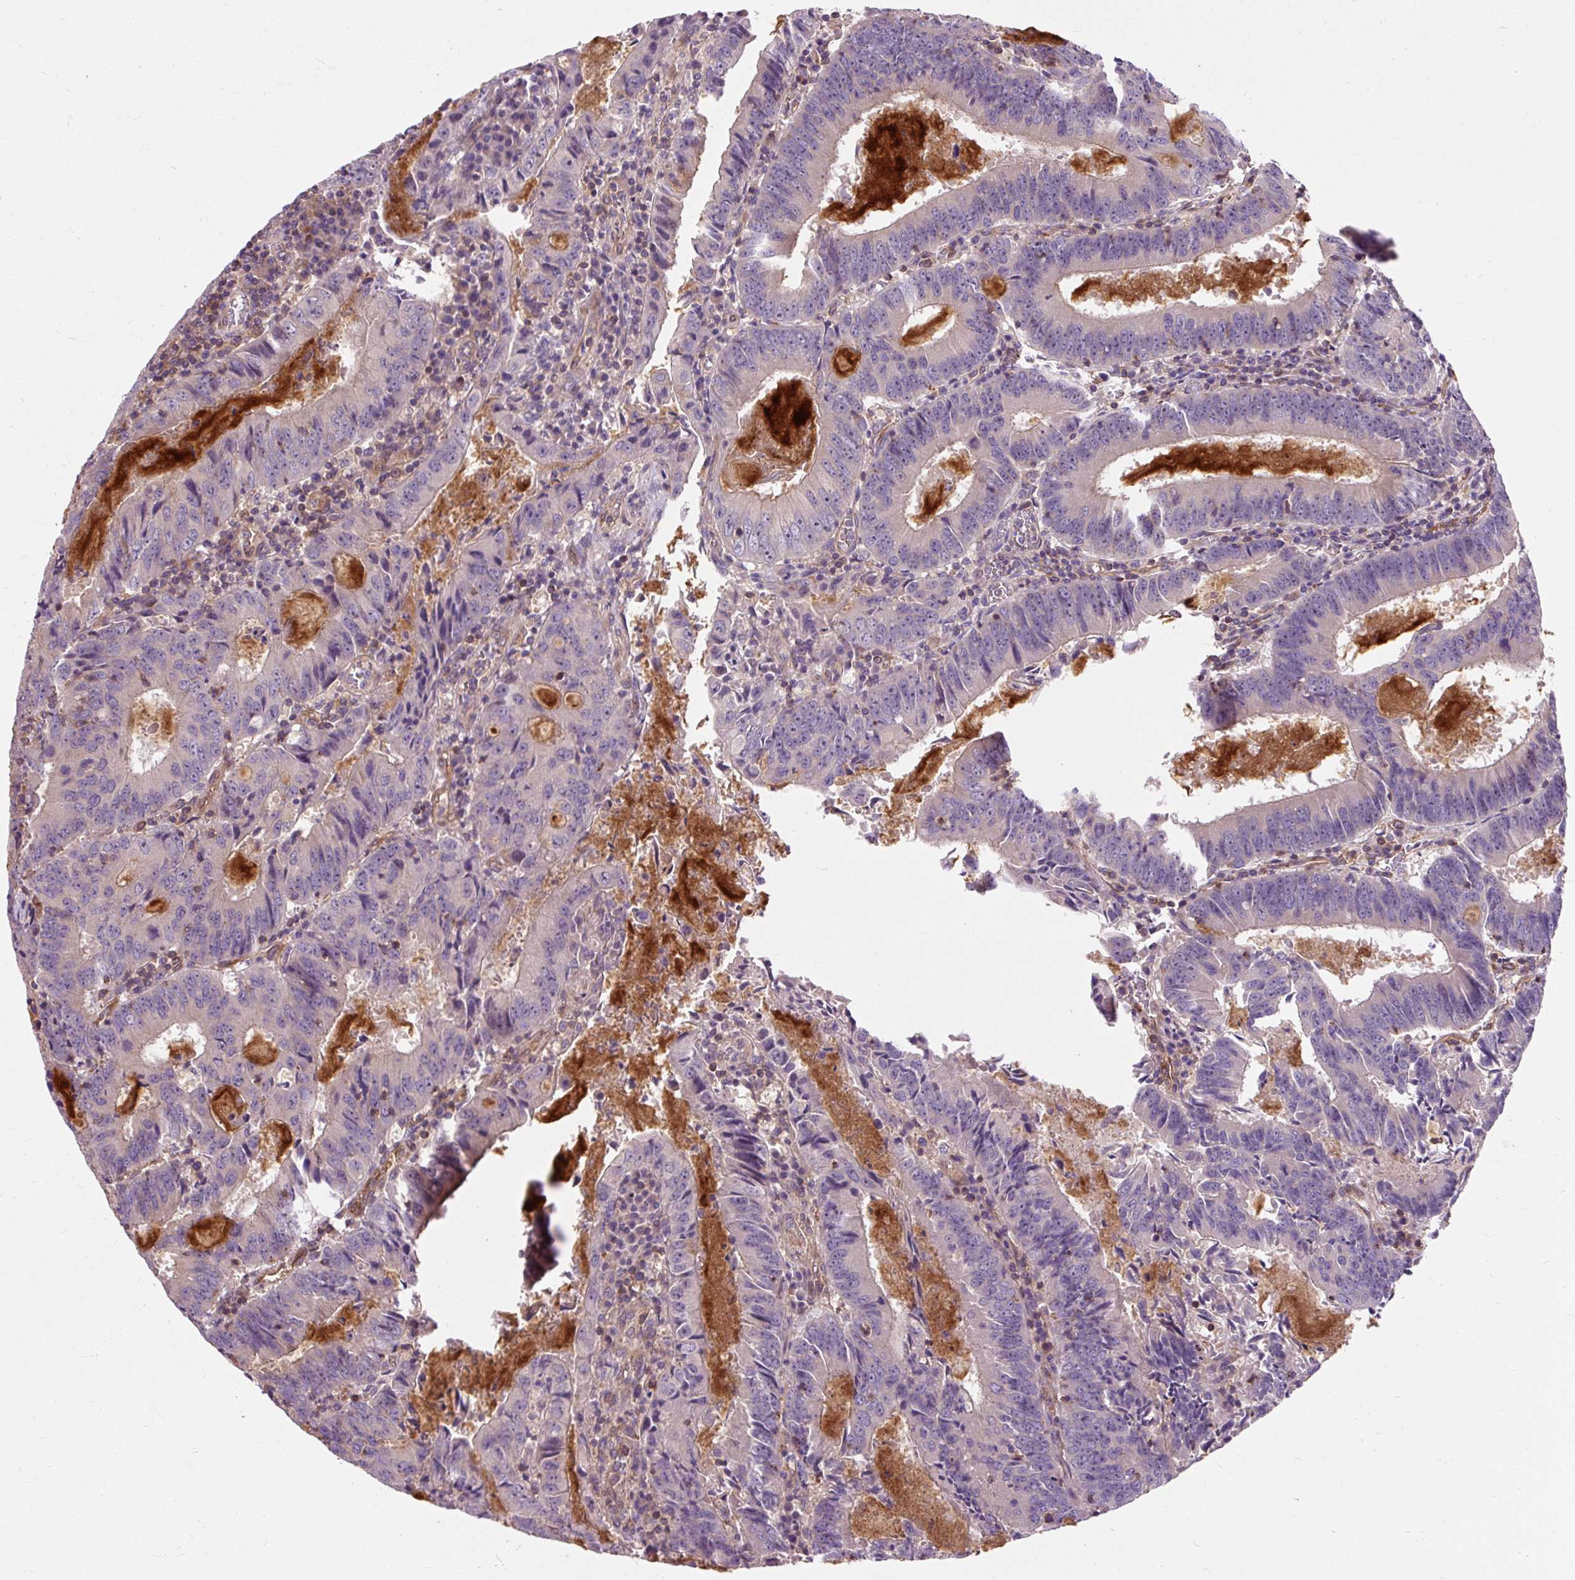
{"staining": {"intensity": "negative", "quantity": "none", "location": "none"}, "tissue": "colorectal cancer", "cell_type": "Tumor cells", "image_type": "cancer", "snomed": [{"axis": "morphology", "description": "Adenocarcinoma, NOS"}, {"axis": "topography", "description": "Colon"}], "caption": "Adenocarcinoma (colorectal) stained for a protein using IHC exhibits no expression tumor cells.", "gene": "PCDHGB3", "patient": {"sex": "male", "age": 67}}